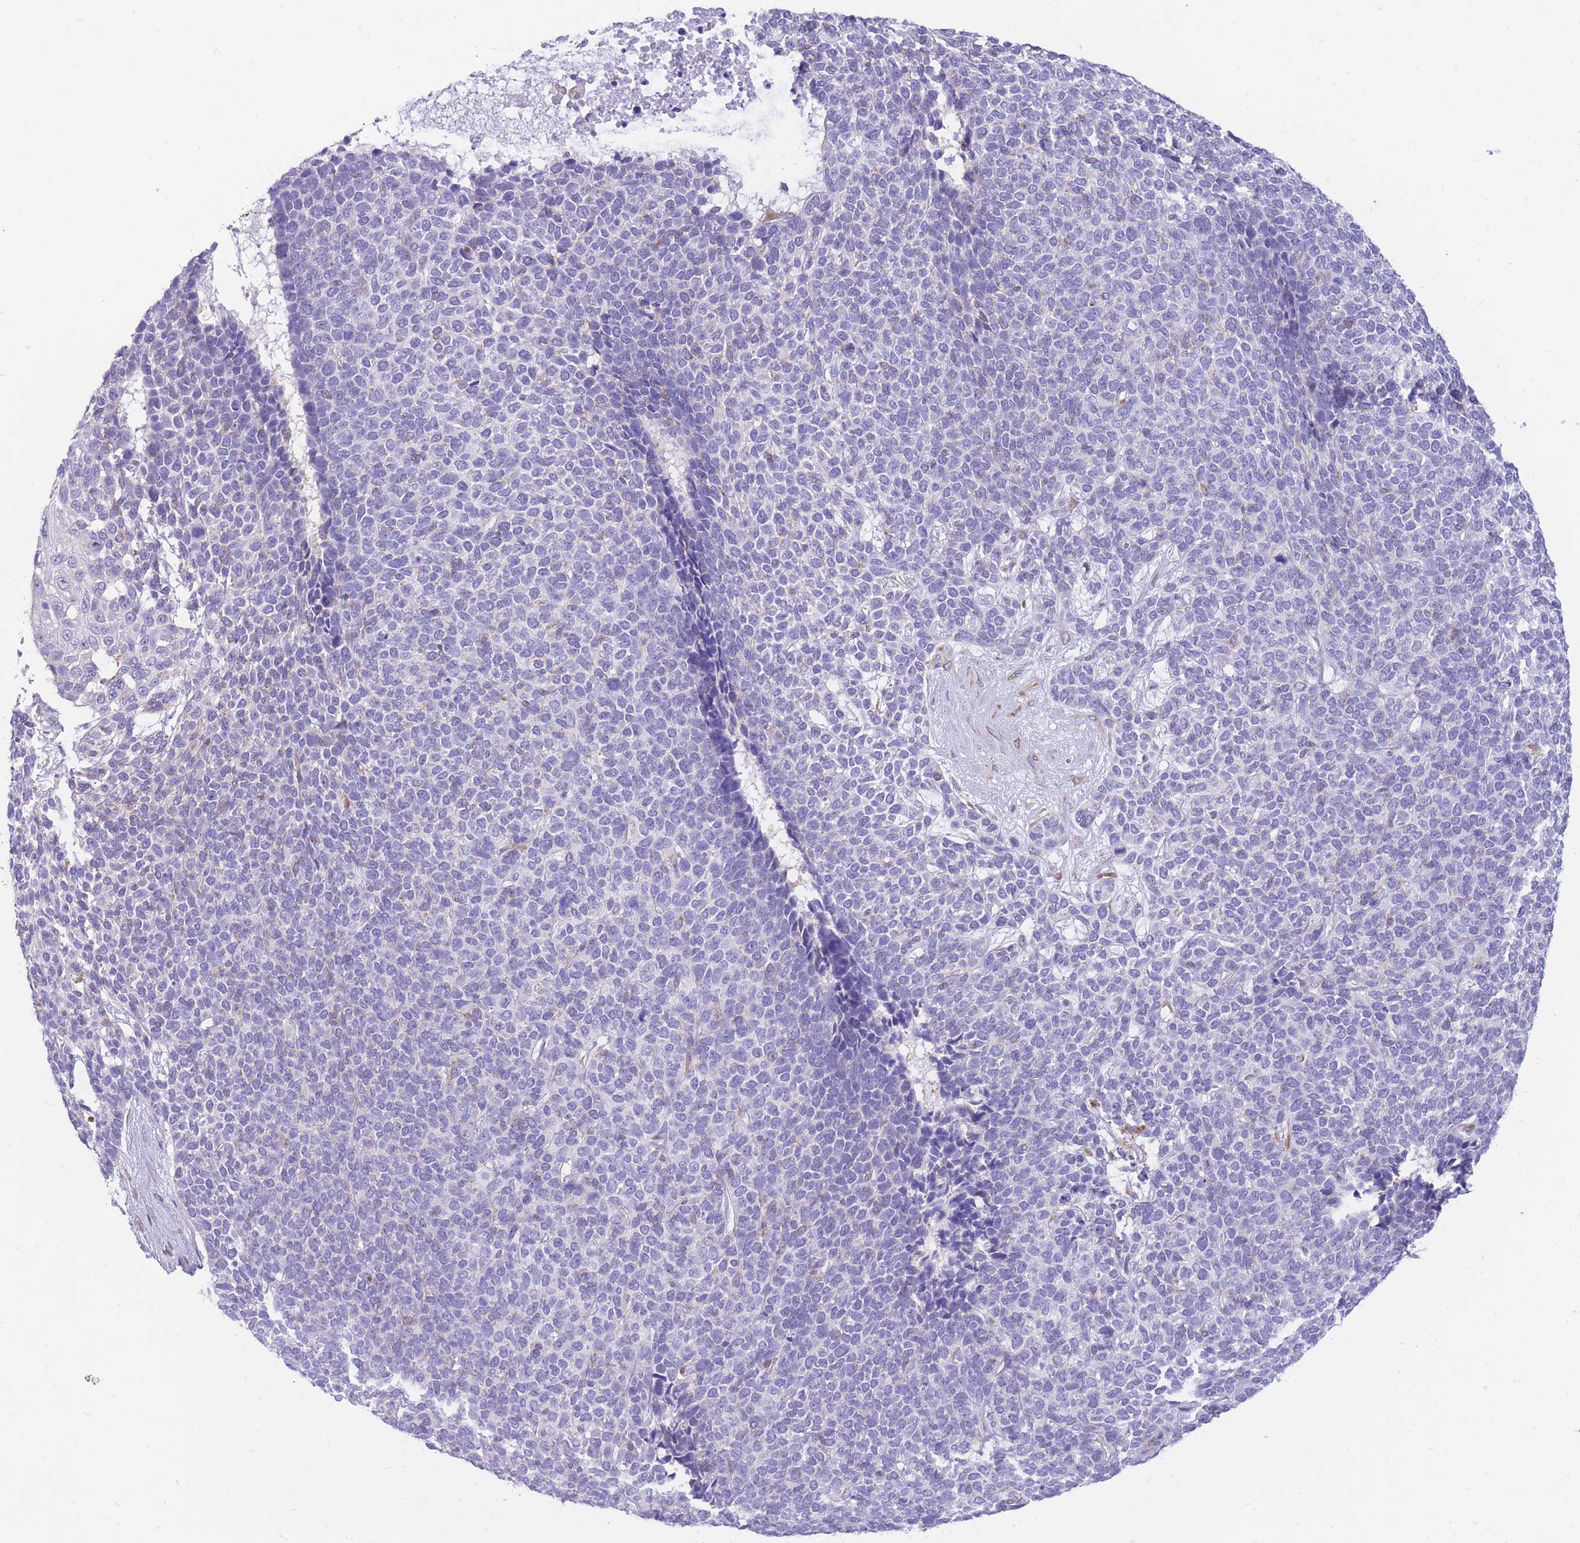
{"staining": {"intensity": "negative", "quantity": "none", "location": "none"}, "tissue": "skin cancer", "cell_type": "Tumor cells", "image_type": "cancer", "snomed": [{"axis": "morphology", "description": "Basal cell carcinoma"}, {"axis": "topography", "description": "Skin"}], "caption": "IHC of skin basal cell carcinoma reveals no expression in tumor cells. The staining was performed using DAB to visualize the protein expression in brown, while the nuclei were stained in blue with hematoxylin (Magnification: 20x).", "gene": "MTSS2", "patient": {"sex": "female", "age": 84}}